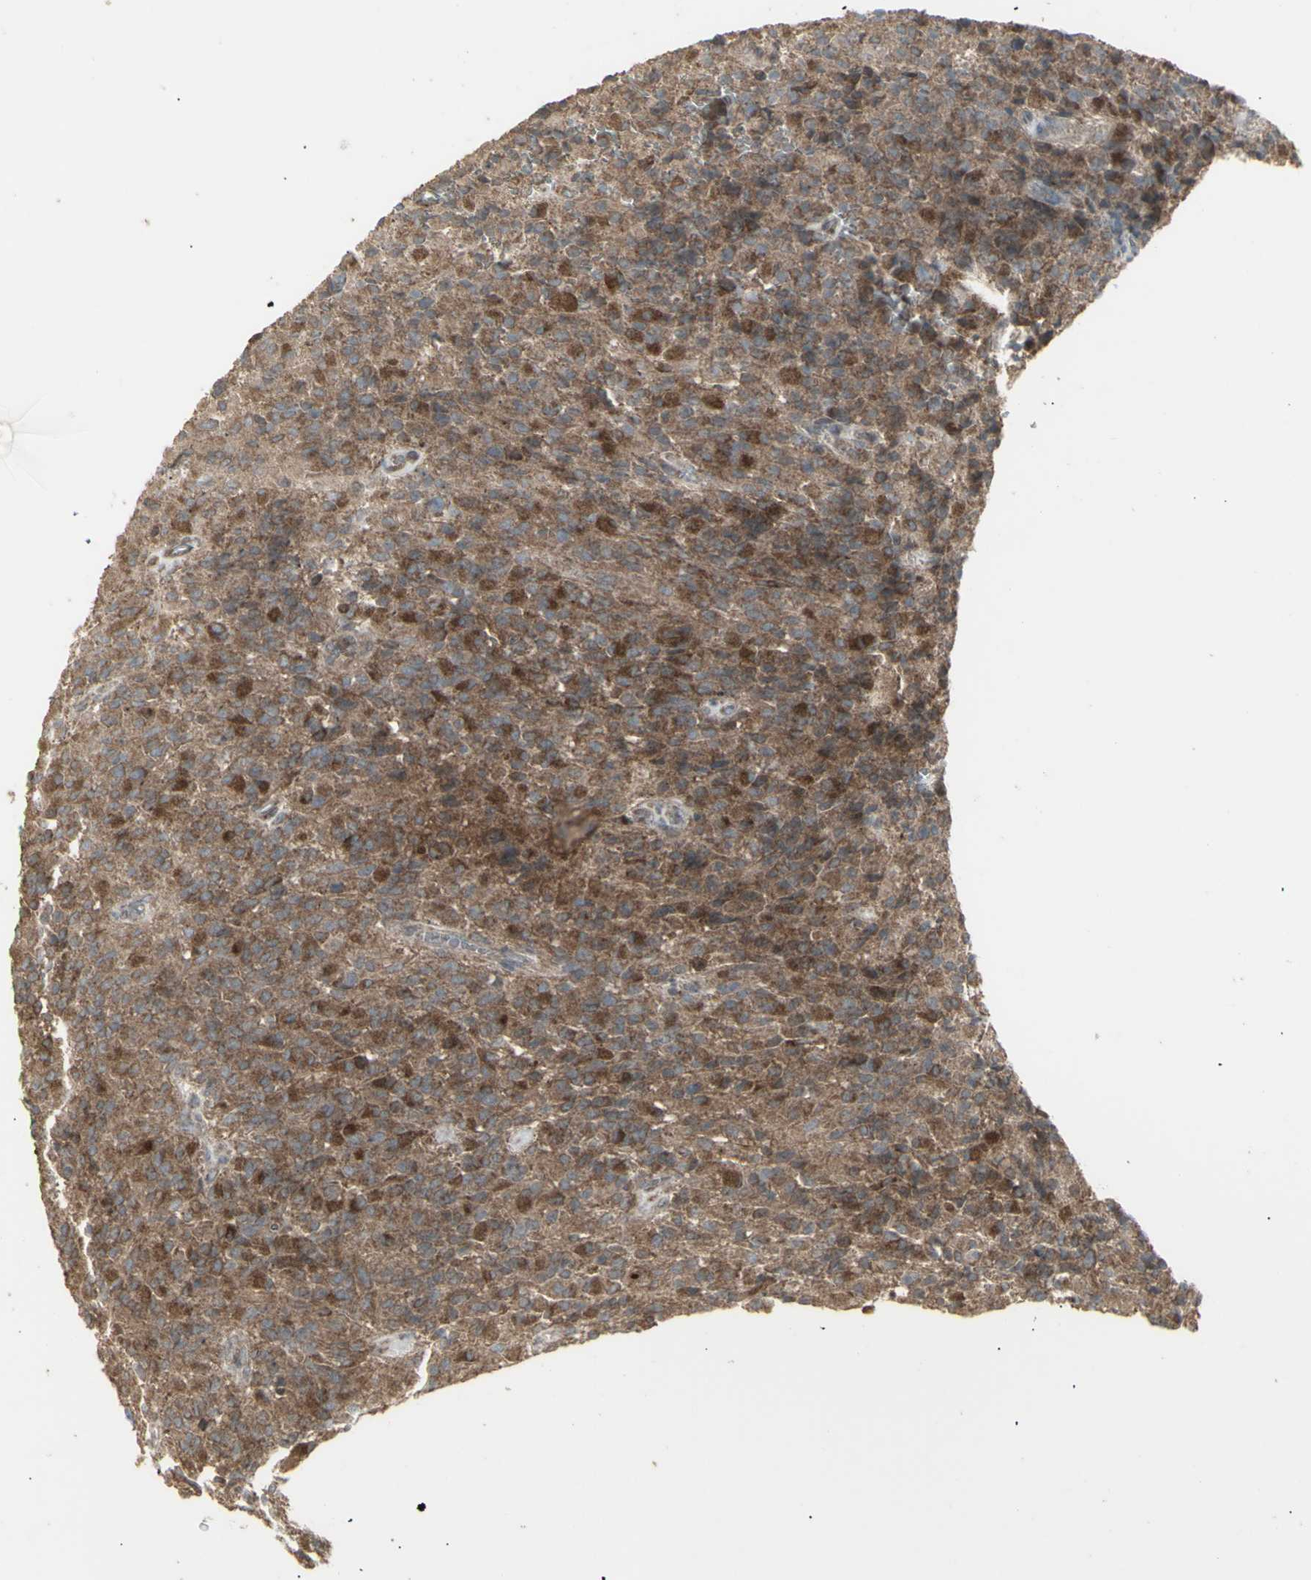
{"staining": {"intensity": "strong", "quantity": ">75%", "location": "cytoplasmic/membranous"}, "tissue": "glioma", "cell_type": "Tumor cells", "image_type": "cancer", "snomed": [{"axis": "morphology", "description": "Glioma, malignant, High grade"}, {"axis": "topography", "description": "Brain"}], "caption": "This histopathology image shows high-grade glioma (malignant) stained with immunohistochemistry to label a protein in brown. The cytoplasmic/membranous of tumor cells show strong positivity for the protein. Nuclei are counter-stained blue.", "gene": "RNASEL", "patient": {"sex": "male", "age": 71}}